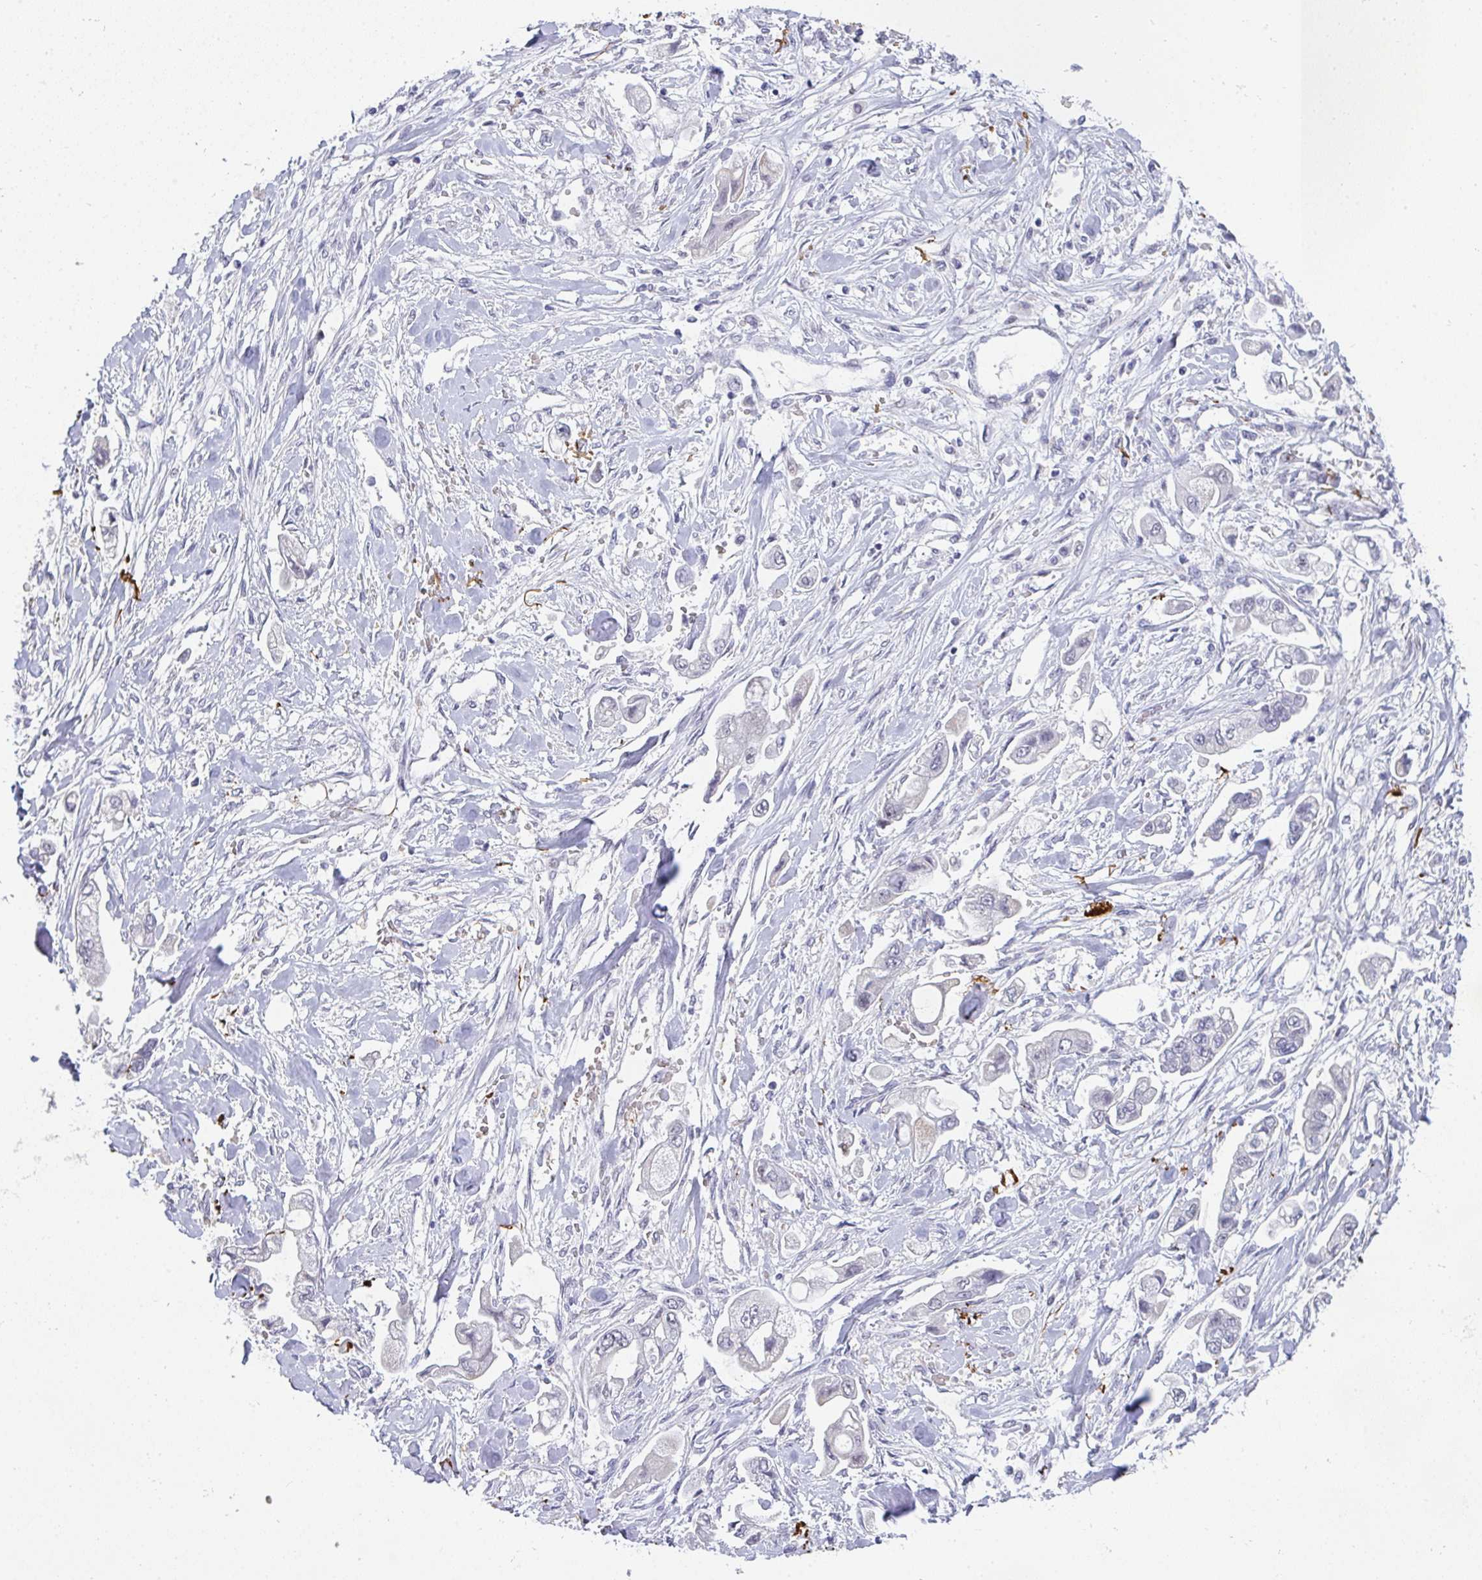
{"staining": {"intensity": "negative", "quantity": "none", "location": "none"}, "tissue": "stomach cancer", "cell_type": "Tumor cells", "image_type": "cancer", "snomed": [{"axis": "morphology", "description": "Adenocarcinoma, NOS"}, {"axis": "topography", "description": "Stomach"}], "caption": "This is an immunohistochemistry (IHC) histopathology image of human stomach adenocarcinoma. There is no expression in tumor cells.", "gene": "TNMD", "patient": {"sex": "male", "age": 62}}